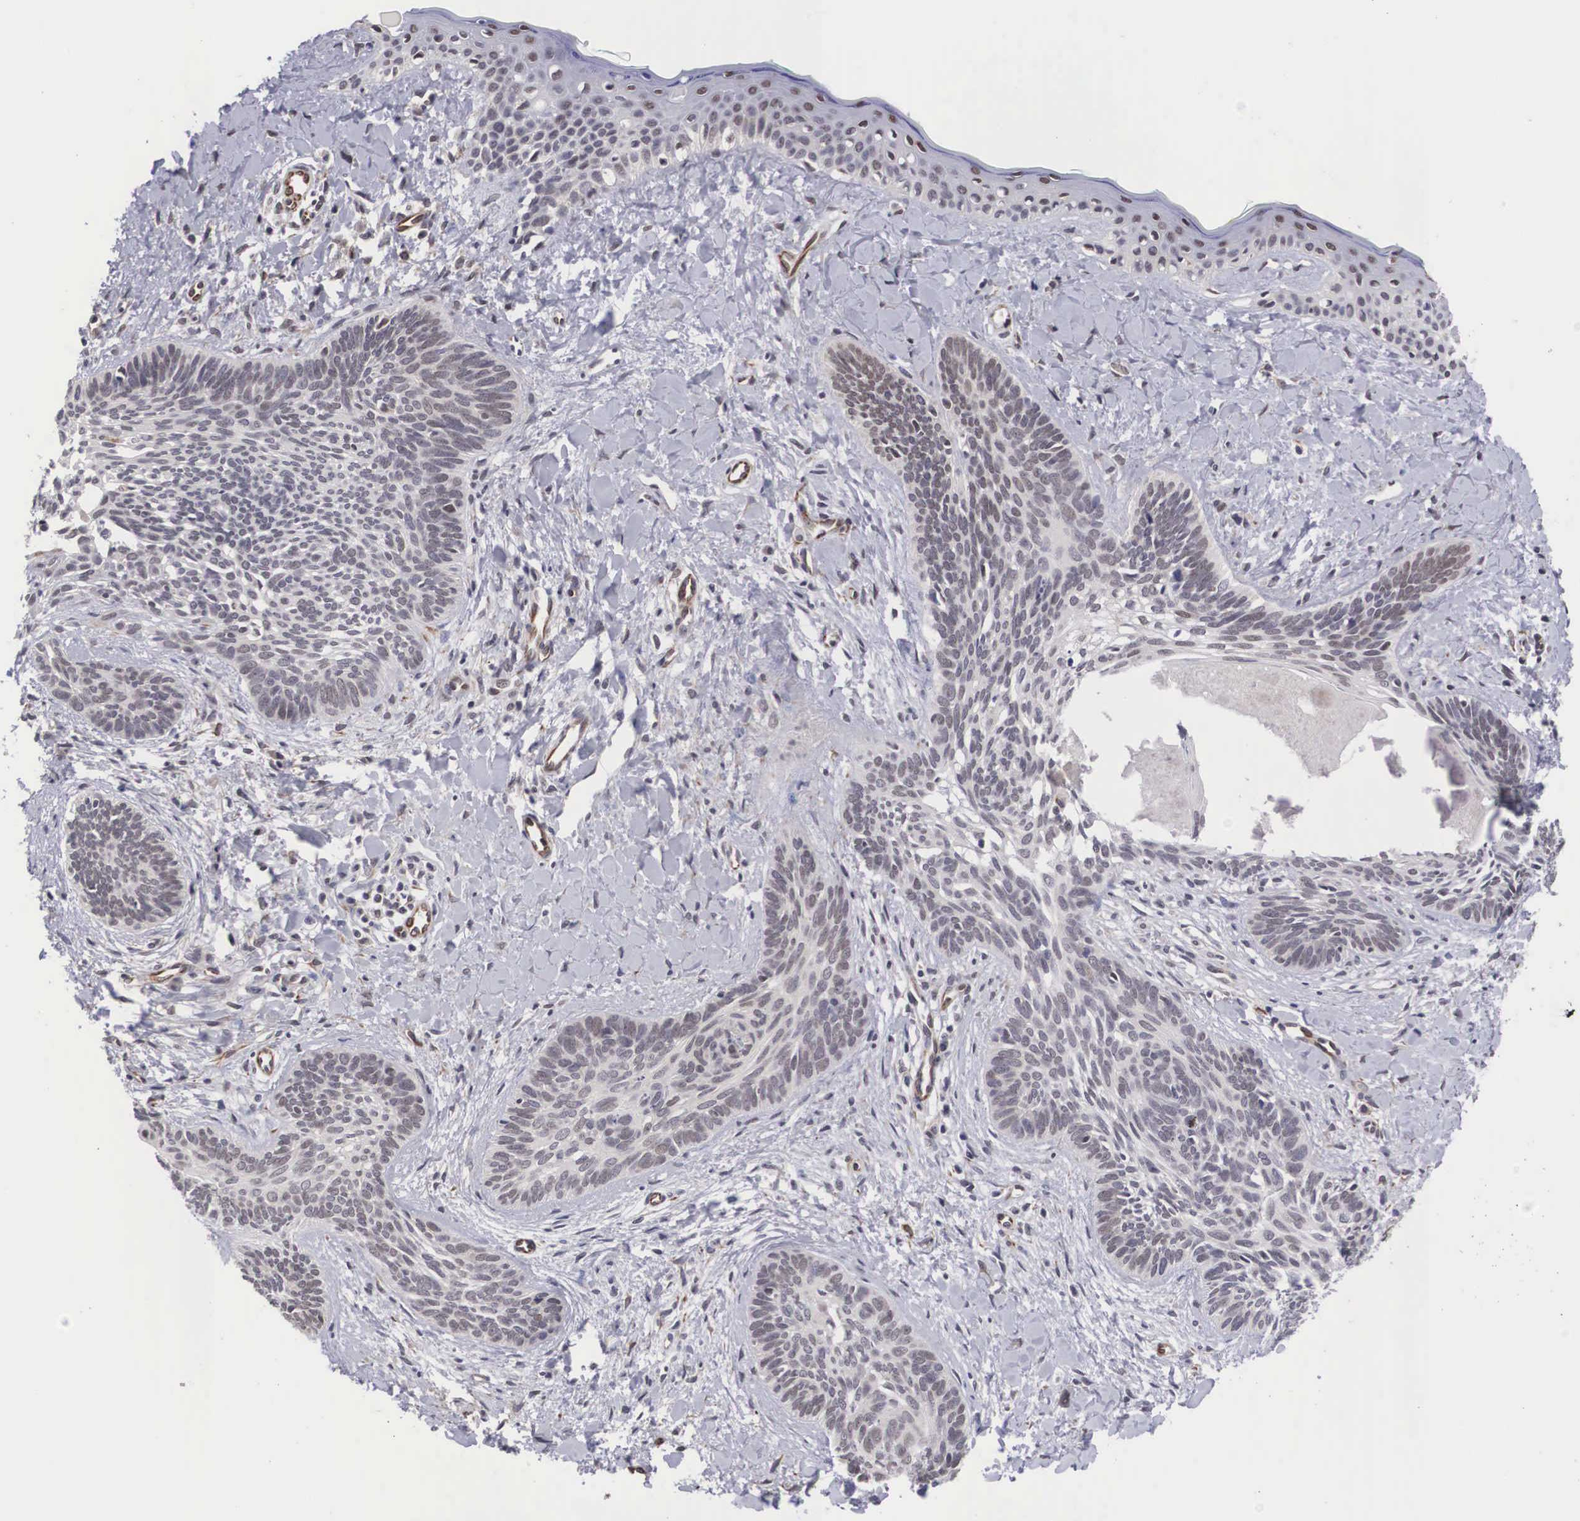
{"staining": {"intensity": "negative", "quantity": "none", "location": "none"}, "tissue": "skin cancer", "cell_type": "Tumor cells", "image_type": "cancer", "snomed": [{"axis": "morphology", "description": "Basal cell carcinoma"}, {"axis": "topography", "description": "Skin"}], "caption": "There is no significant expression in tumor cells of skin basal cell carcinoma. (Stains: DAB (3,3'-diaminobenzidine) immunohistochemistry with hematoxylin counter stain, Microscopy: brightfield microscopy at high magnification).", "gene": "MORC2", "patient": {"sex": "female", "age": 81}}